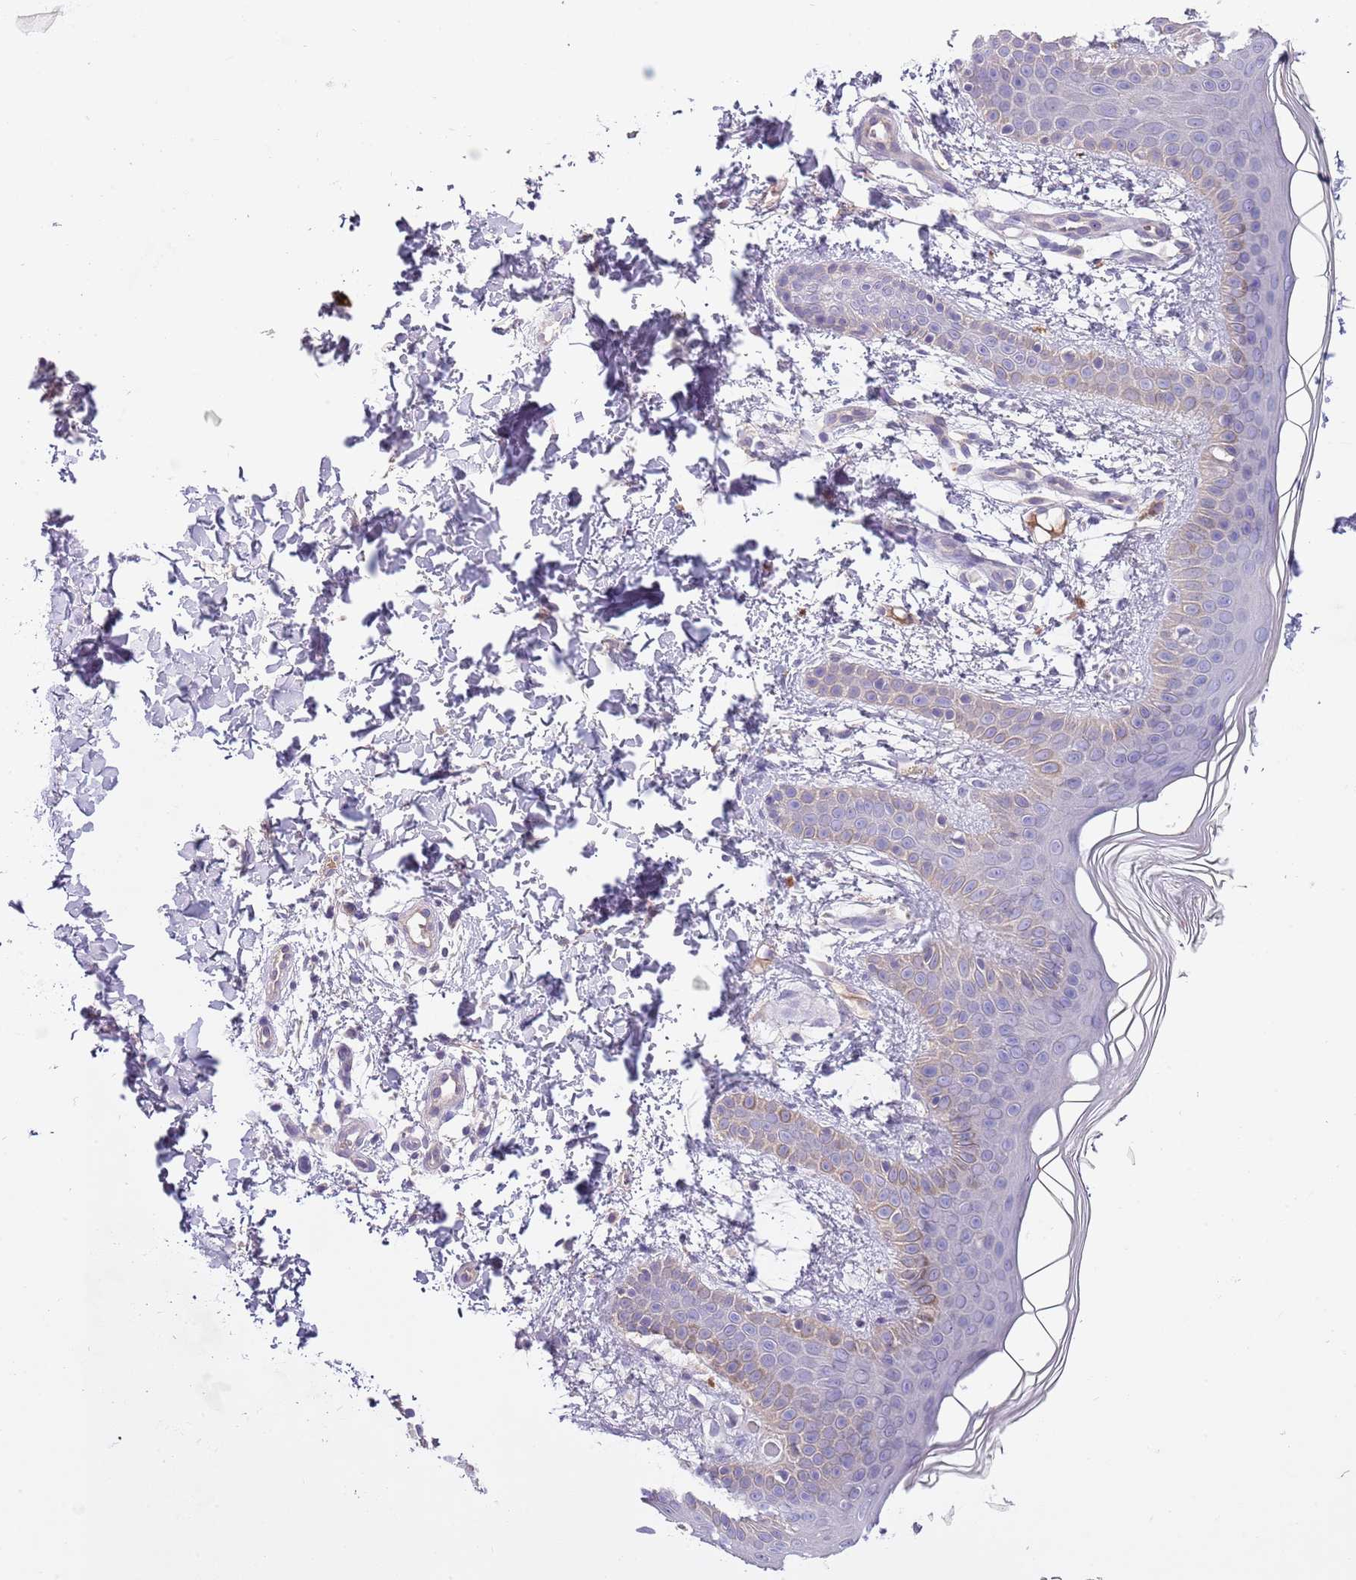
{"staining": {"intensity": "negative", "quantity": "none", "location": "none"}, "tissue": "skin", "cell_type": "Fibroblasts", "image_type": "normal", "snomed": [{"axis": "morphology", "description": "Normal tissue, NOS"}, {"axis": "topography", "description": "Skin"}], "caption": "DAB immunohistochemical staining of normal skin exhibits no significant staining in fibroblasts. (DAB (3,3'-diaminobenzidine) immunohistochemistry visualized using brightfield microscopy, high magnification).", "gene": "HES3", "patient": {"sex": "male", "age": 36}}